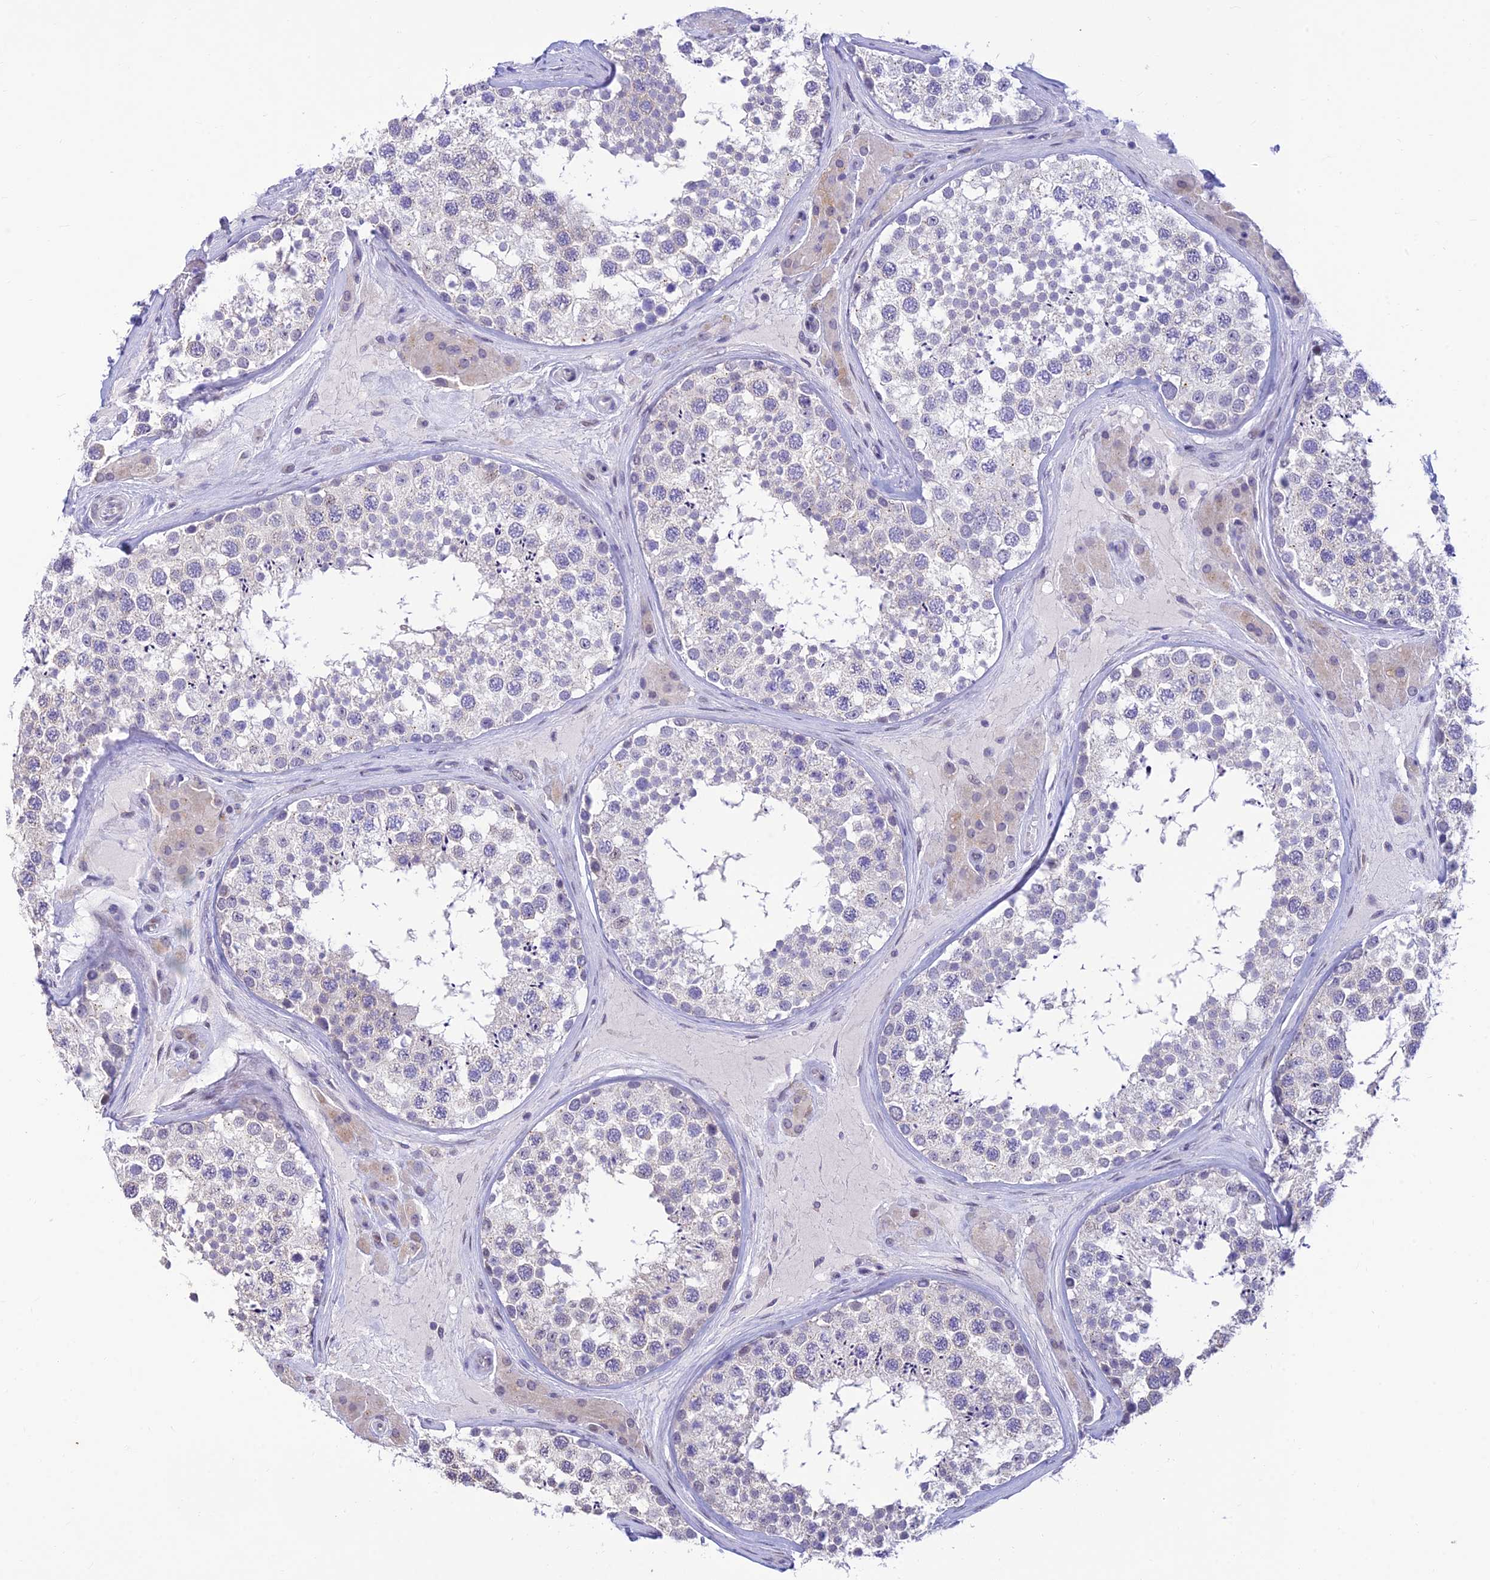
{"staining": {"intensity": "negative", "quantity": "none", "location": "none"}, "tissue": "testis", "cell_type": "Cells in seminiferous ducts", "image_type": "normal", "snomed": [{"axis": "morphology", "description": "Normal tissue, NOS"}, {"axis": "topography", "description": "Testis"}], "caption": "This is an immunohistochemistry (IHC) micrograph of normal human testis. There is no staining in cells in seminiferous ducts.", "gene": "INKA1", "patient": {"sex": "male", "age": 46}}